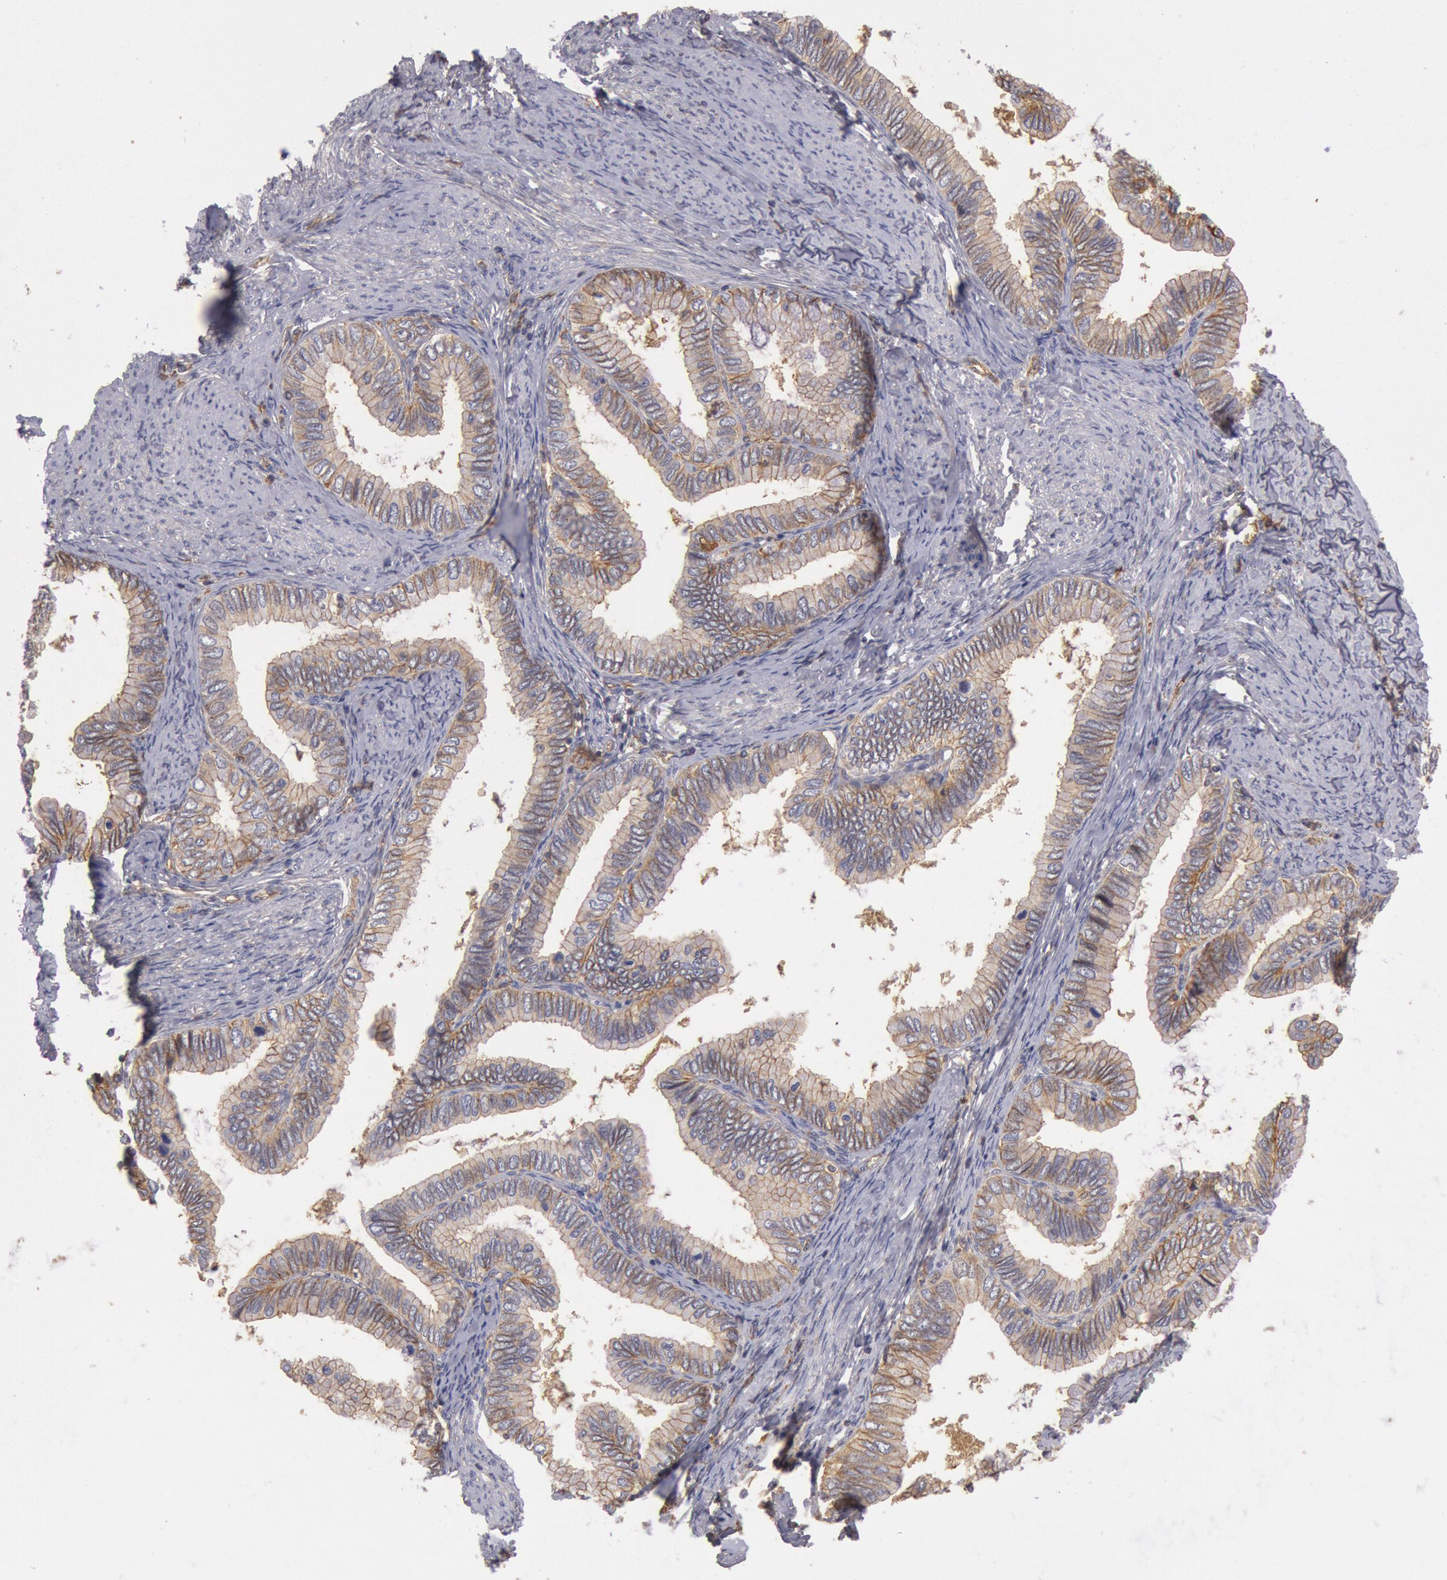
{"staining": {"intensity": "moderate", "quantity": ">75%", "location": "cytoplasmic/membranous"}, "tissue": "cervical cancer", "cell_type": "Tumor cells", "image_type": "cancer", "snomed": [{"axis": "morphology", "description": "Adenocarcinoma, NOS"}, {"axis": "topography", "description": "Cervix"}], "caption": "Immunohistochemistry (DAB) staining of human cervical cancer (adenocarcinoma) reveals moderate cytoplasmic/membranous protein positivity in approximately >75% of tumor cells. (IHC, brightfield microscopy, high magnification).", "gene": "SNAP23", "patient": {"sex": "female", "age": 49}}